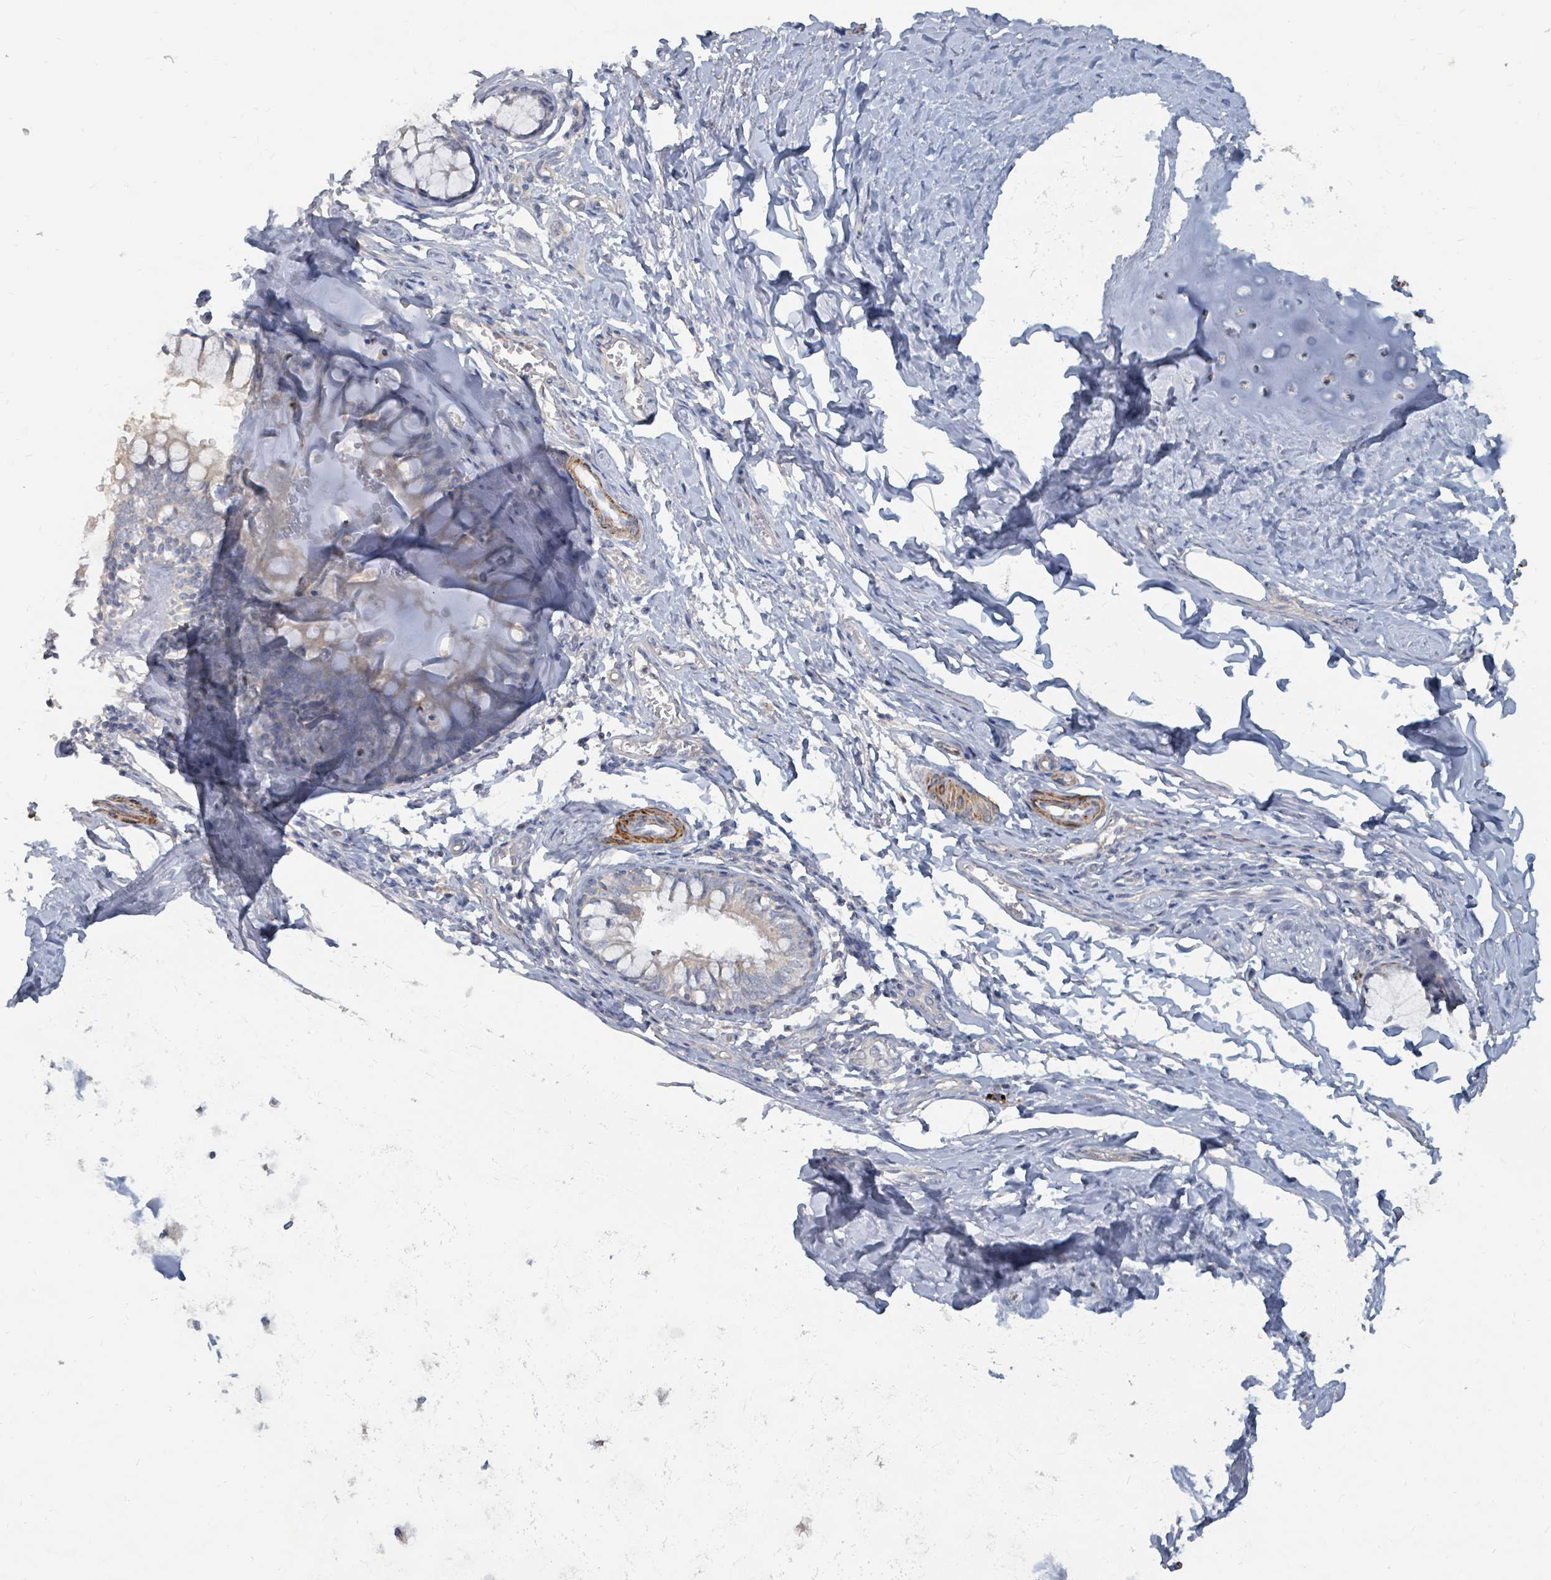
{"staining": {"intensity": "negative", "quantity": "none", "location": "none"}, "tissue": "bronchus", "cell_type": "Respiratory epithelial cells", "image_type": "normal", "snomed": [{"axis": "morphology", "description": "Normal tissue, NOS"}, {"axis": "topography", "description": "Cartilage tissue"}, {"axis": "topography", "description": "Bronchus"}], "caption": "A high-resolution photomicrograph shows immunohistochemistry staining of benign bronchus, which shows no significant positivity in respiratory epithelial cells.", "gene": "ARGFX", "patient": {"sex": "female", "age": 36}}